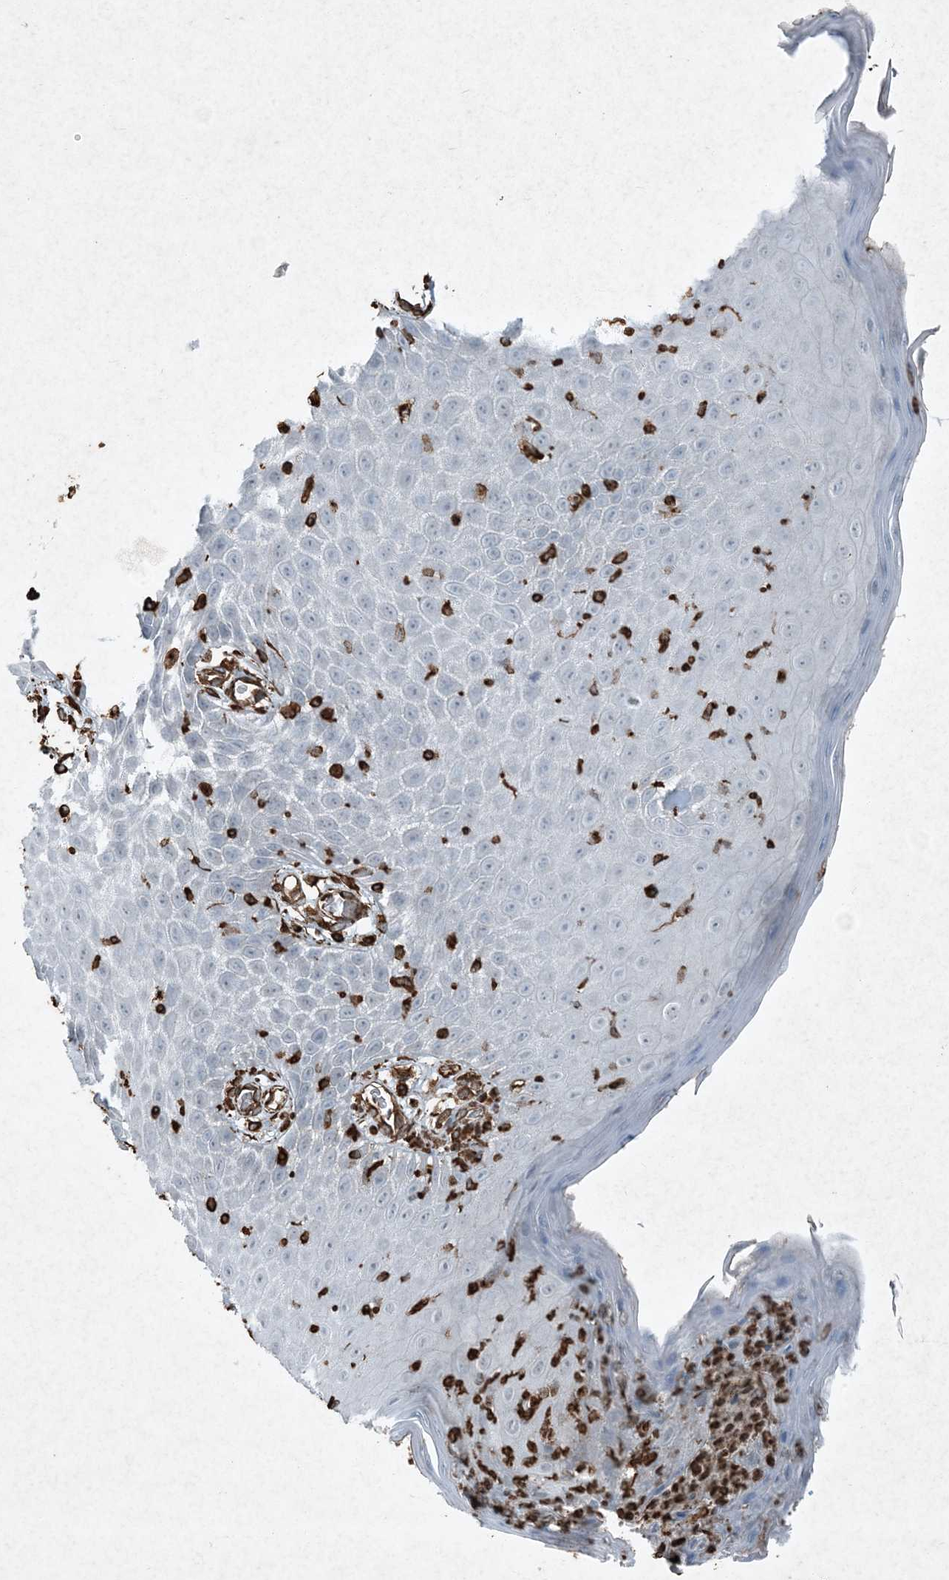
{"staining": {"intensity": "strong", "quantity": "<25%", "location": "cytoplasmic/membranous"}, "tissue": "skin", "cell_type": "Epidermal cells", "image_type": "normal", "snomed": [{"axis": "morphology", "description": "Normal tissue, NOS"}, {"axis": "topography", "description": "Vulva"}], "caption": "High-power microscopy captured an immunohistochemistry image of normal skin, revealing strong cytoplasmic/membranous expression in approximately <25% of epidermal cells.", "gene": "RYK", "patient": {"sex": "female", "age": 68}}